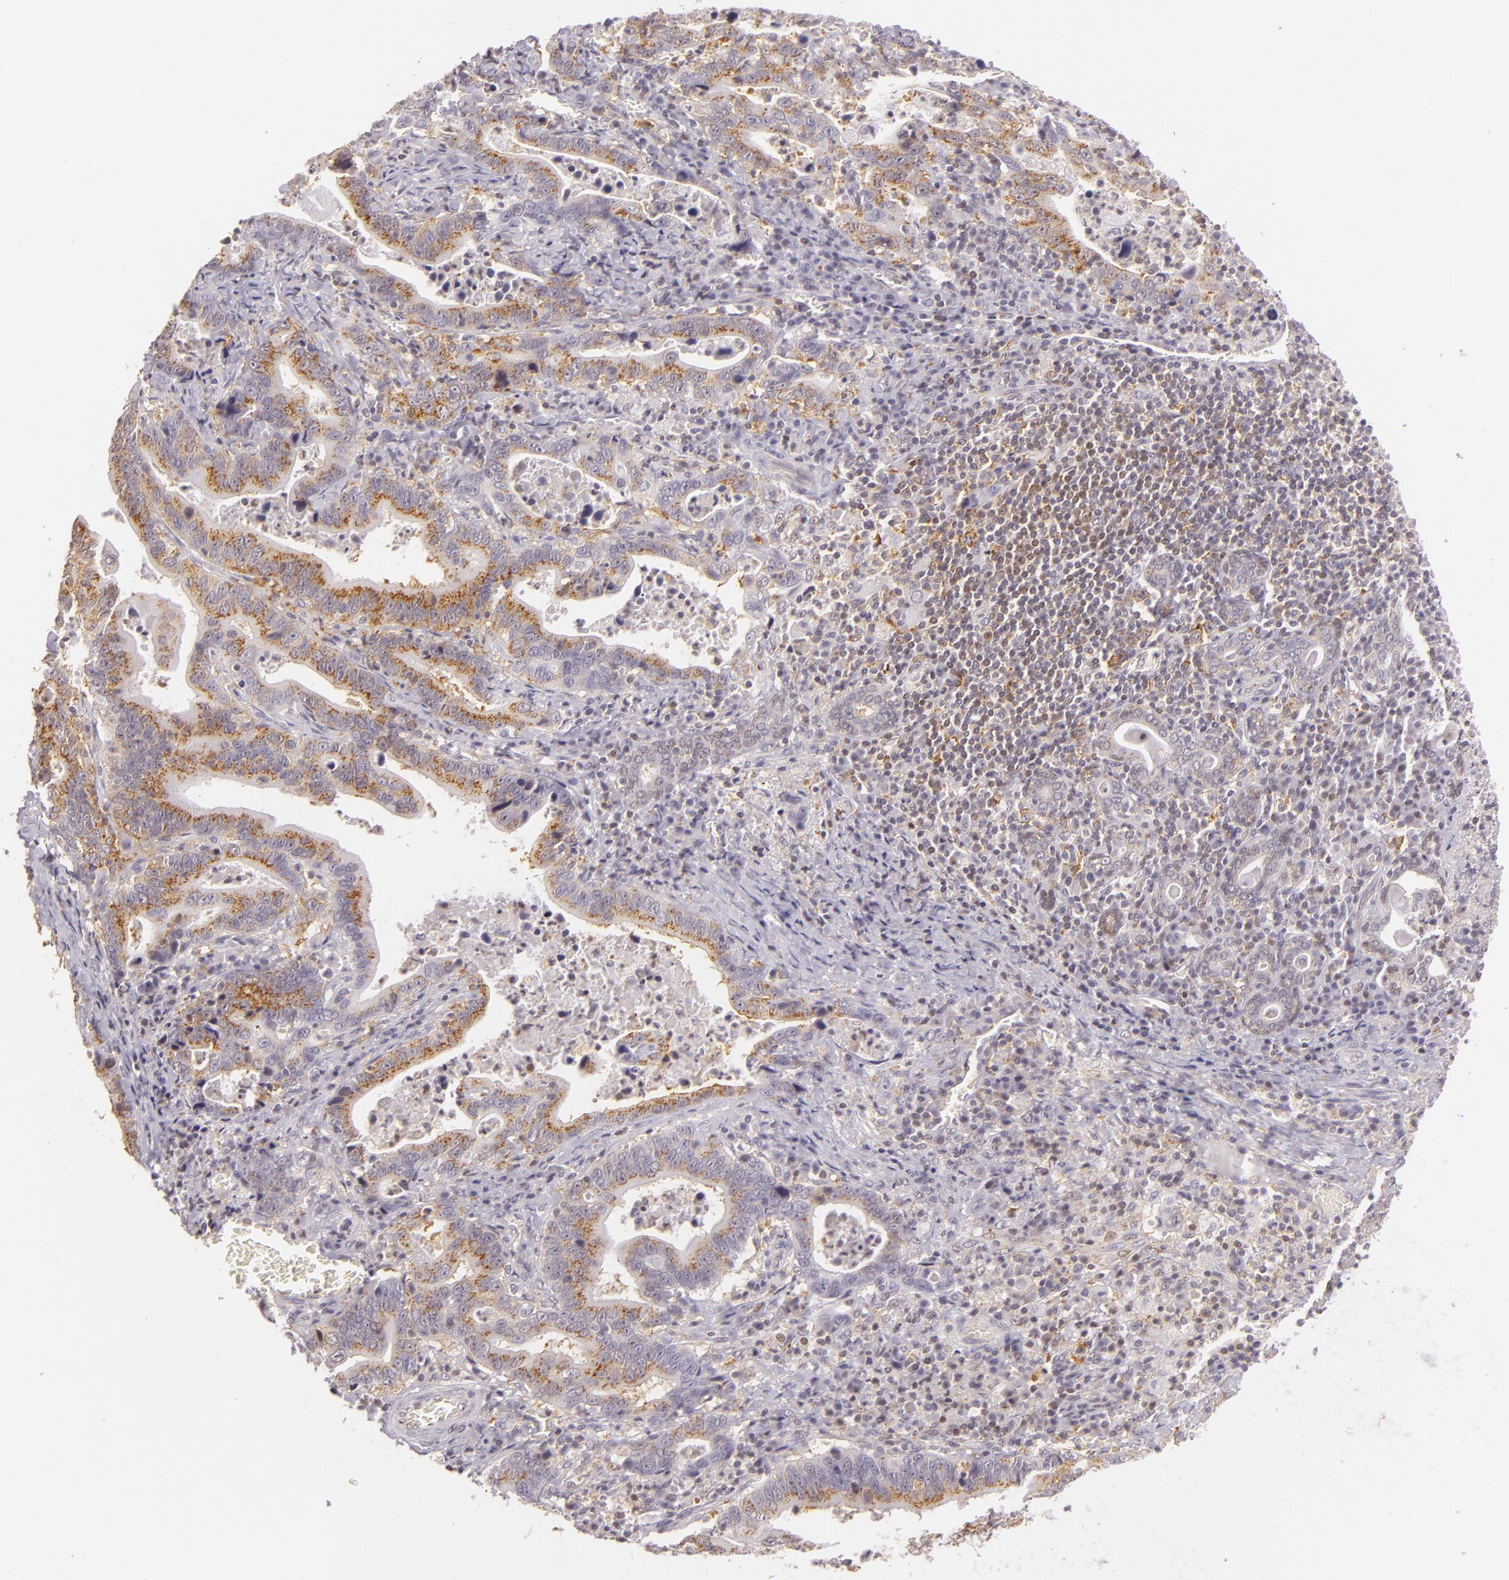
{"staining": {"intensity": "weak", "quantity": "<25%", "location": "cytoplasmic/membranous"}, "tissue": "stomach cancer", "cell_type": "Tumor cells", "image_type": "cancer", "snomed": [{"axis": "morphology", "description": "Adenocarcinoma, NOS"}, {"axis": "topography", "description": "Stomach, upper"}], "caption": "This is an immunohistochemistry histopathology image of human stomach adenocarcinoma. There is no expression in tumor cells.", "gene": "IMPDH1", "patient": {"sex": "male", "age": 63}}